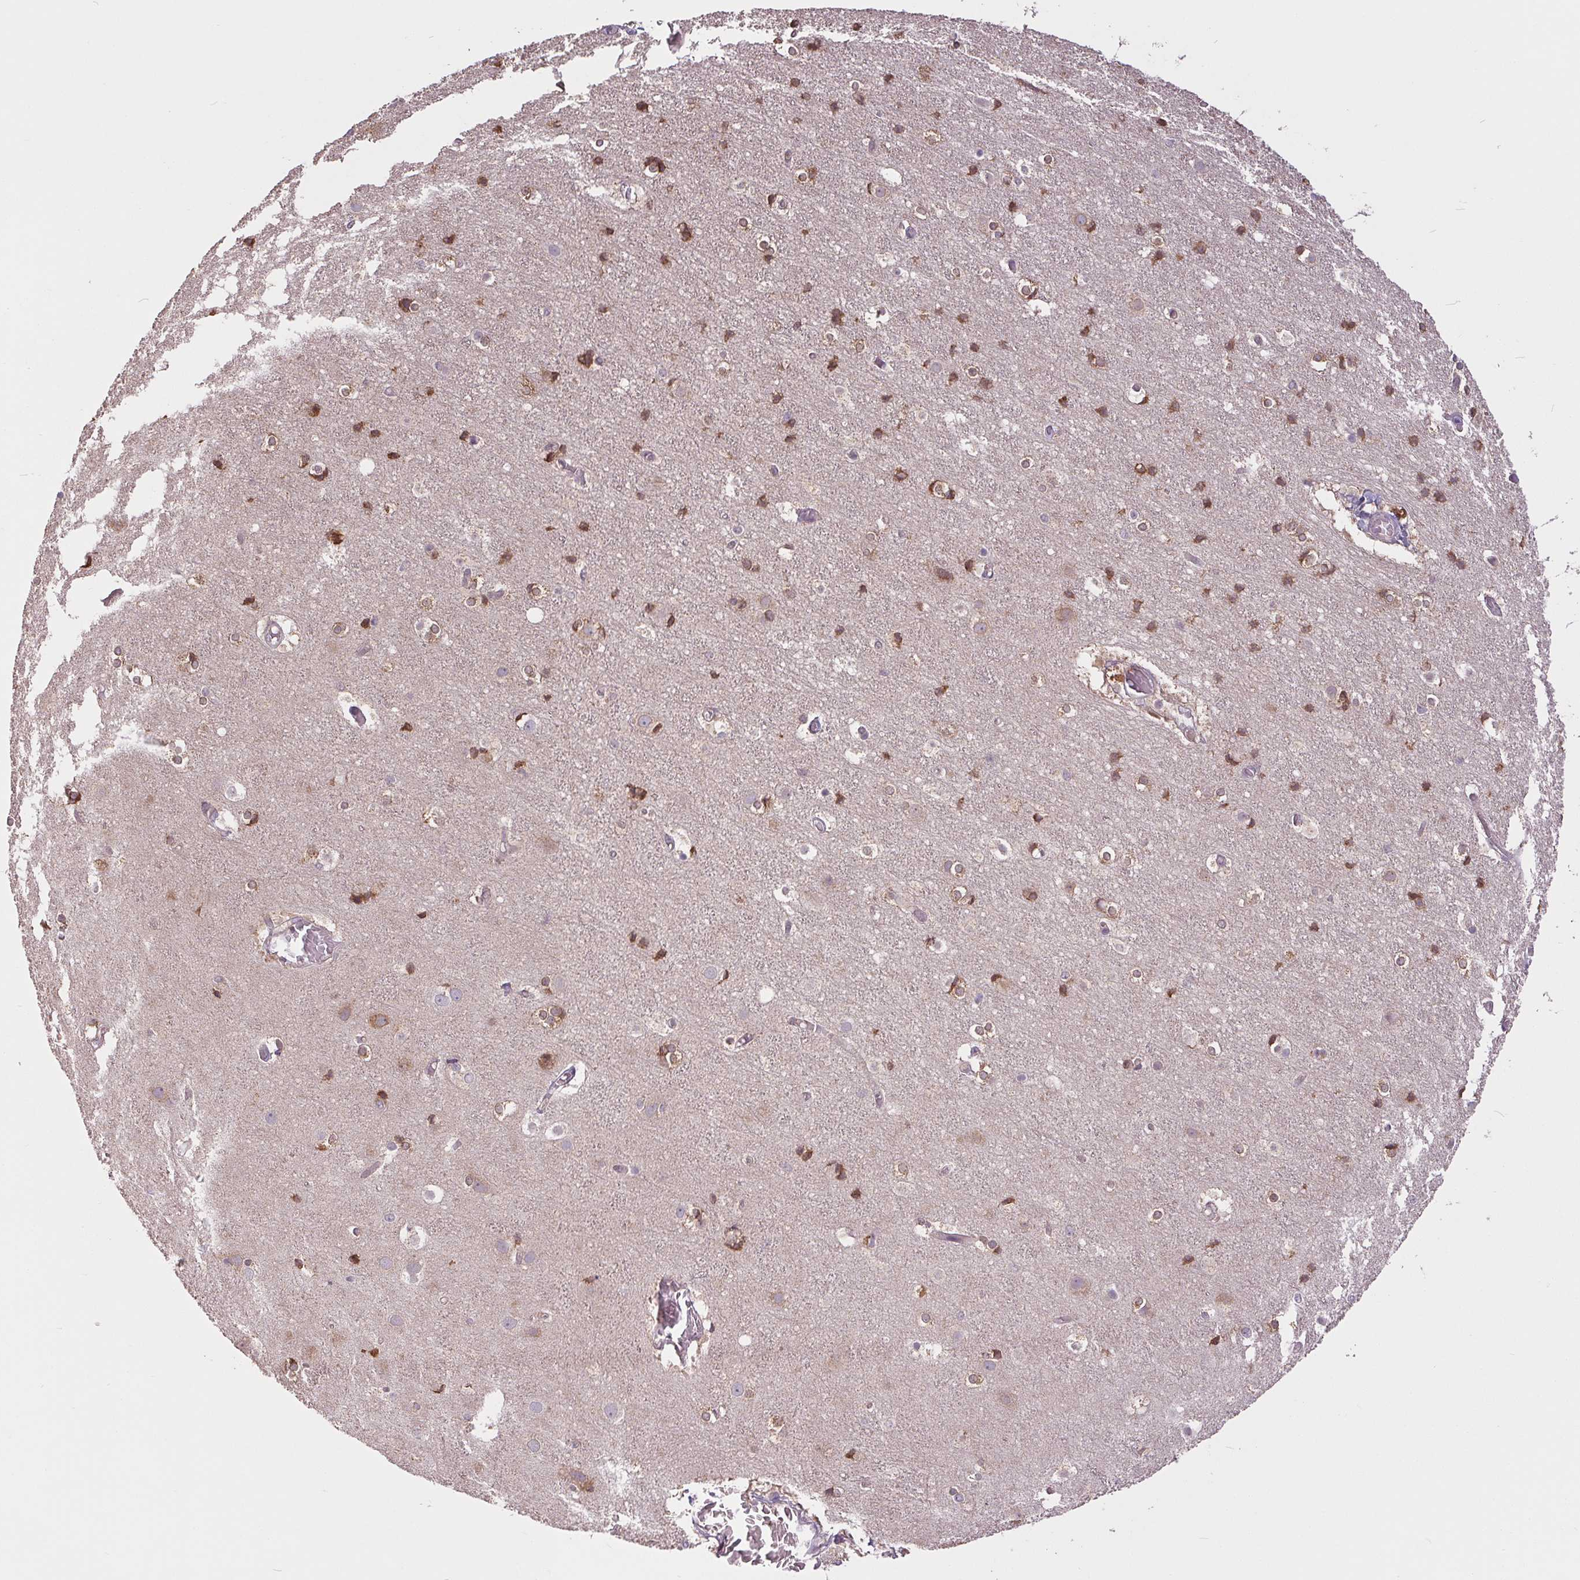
{"staining": {"intensity": "negative", "quantity": "none", "location": "none"}, "tissue": "cerebral cortex", "cell_type": "Endothelial cells", "image_type": "normal", "snomed": [{"axis": "morphology", "description": "Normal tissue, NOS"}, {"axis": "topography", "description": "Cerebral cortex"}], "caption": "High magnification brightfield microscopy of normal cerebral cortex stained with DAB (3,3'-diaminobenzidine) (brown) and counterstained with hematoxylin (blue): endothelial cells show no significant expression. (Immunohistochemistry (ihc), brightfield microscopy, high magnification).", "gene": "MAP3K5", "patient": {"sex": "female", "age": 52}}